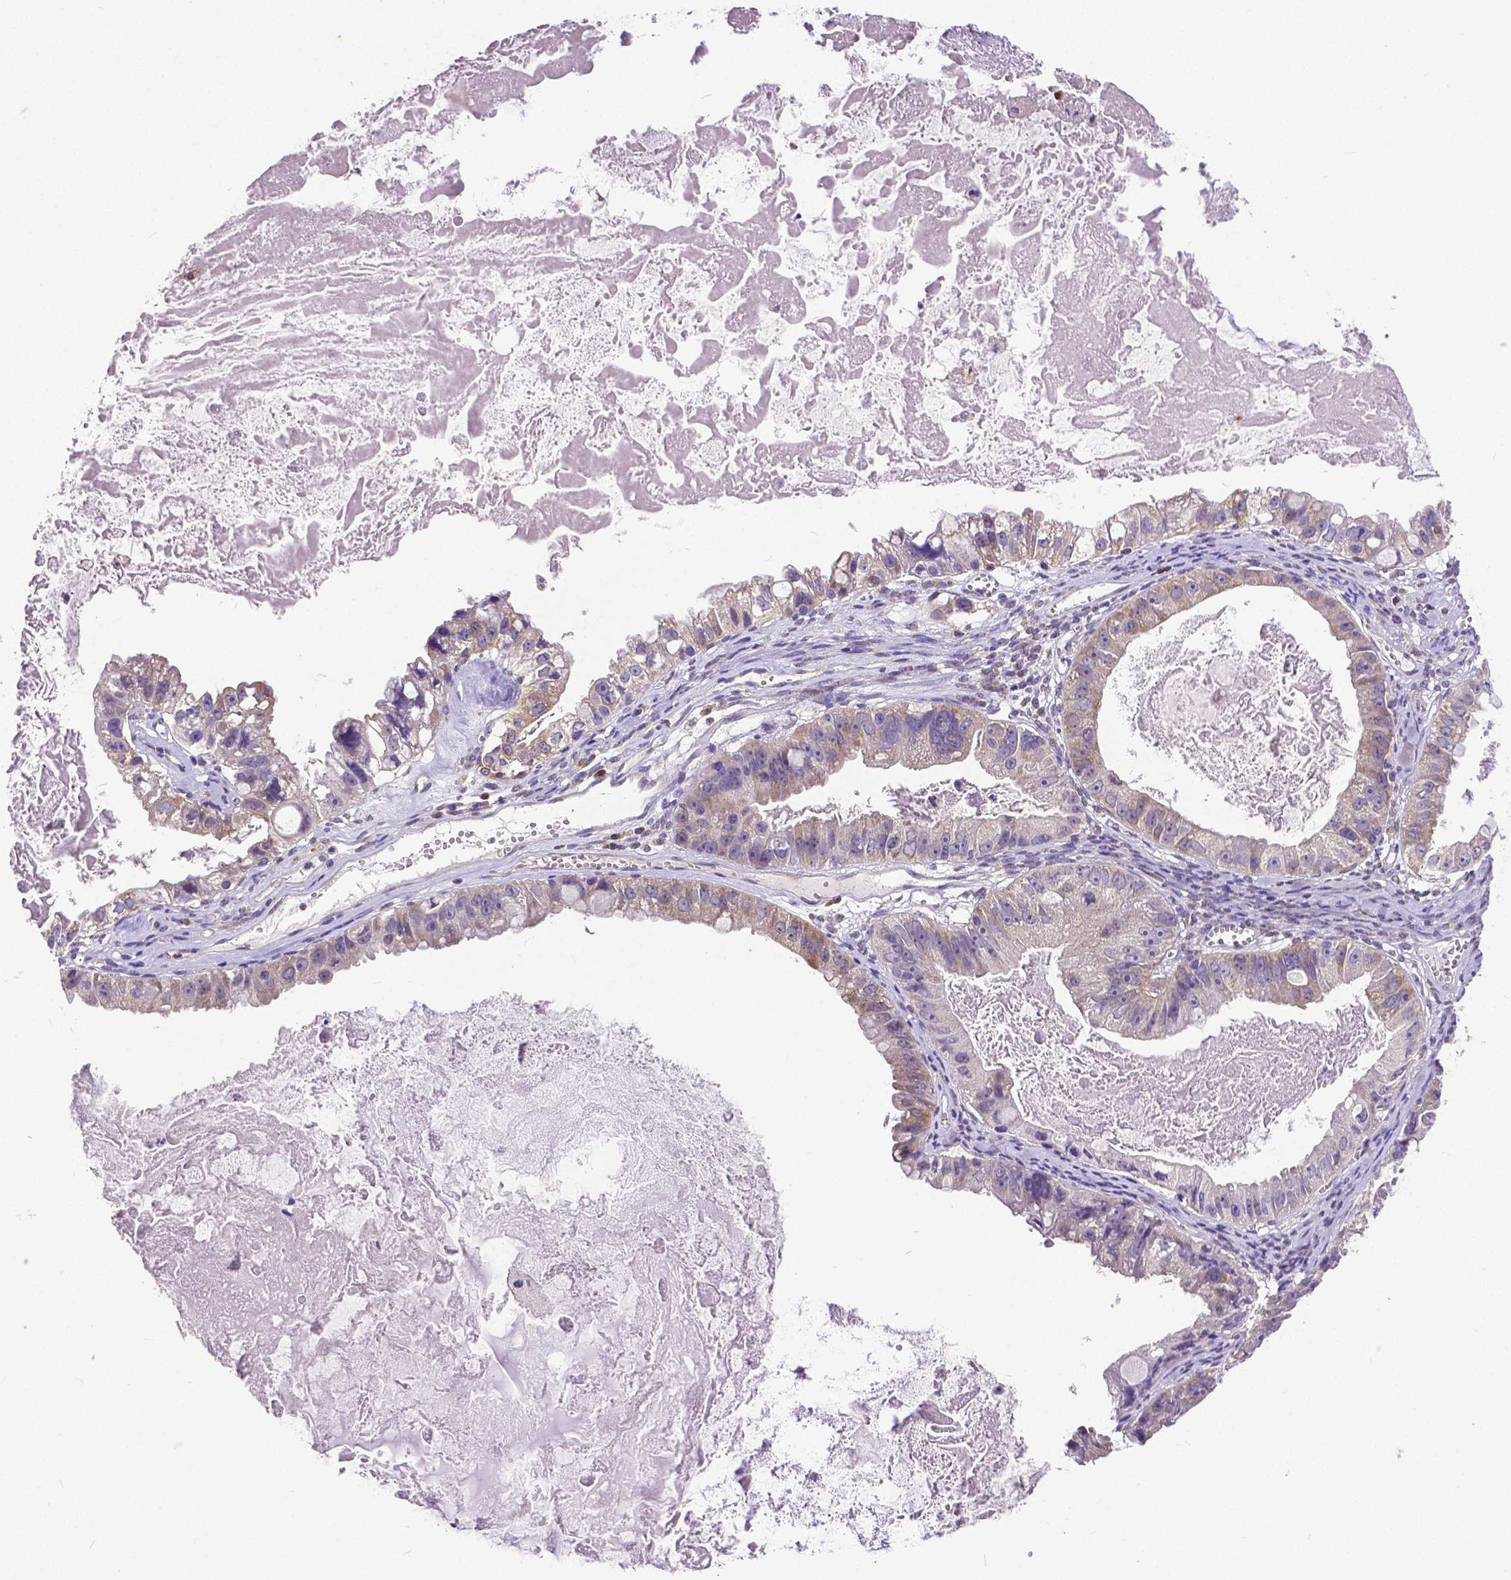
{"staining": {"intensity": "weak", "quantity": "<25%", "location": "cytoplasmic/membranous"}, "tissue": "ovarian cancer", "cell_type": "Tumor cells", "image_type": "cancer", "snomed": [{"axis": "morphology", "description": "Cystadenocarcinoma, mucinous, NOS"}, {"axis": "topography", "description": "Ovary"}], "caption": "Immunohistochemistry (IHC) histopathology image of neoplastic tissue: ovarian mucinous cystadenocarcinoma stained with DAB (3,3'-diaminobenzidine) shows no significant protein staining in tumor cells.", "gene": "MCL1", "patient": {"sex": "female", "age": 61}}